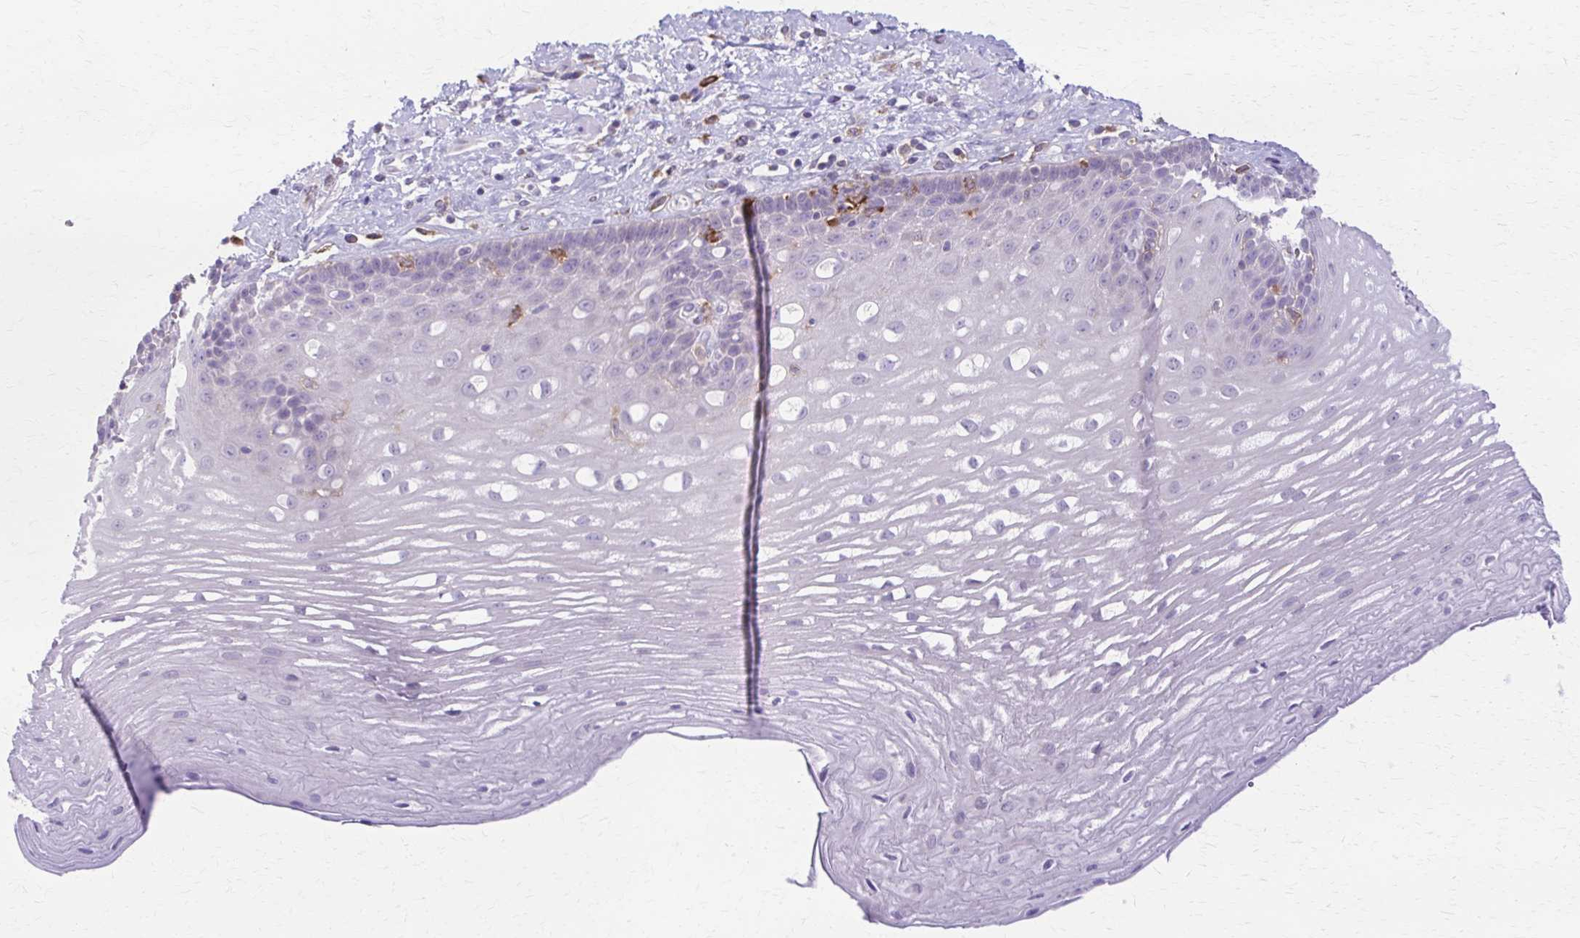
{"staining": {"intensity": "negative", "quantity": "none", "location": "none"}, "tissue": "esophagus", "cell_type": "Squamous epithelial cells", "image_type": "normal", "snomed": [{"axis": "morphology", "description": "Normal tissue, NOS"}, {"axis": "topography", "description": "Esophagus"}], "caption": "IHC micrograph of unremarkable human esophagus stained for a protein (brown), which demonstrates no staining in squamous epithelial cells.", "gene": "PIK3AP1", "patient": {"sex": "male", "age": 62}}